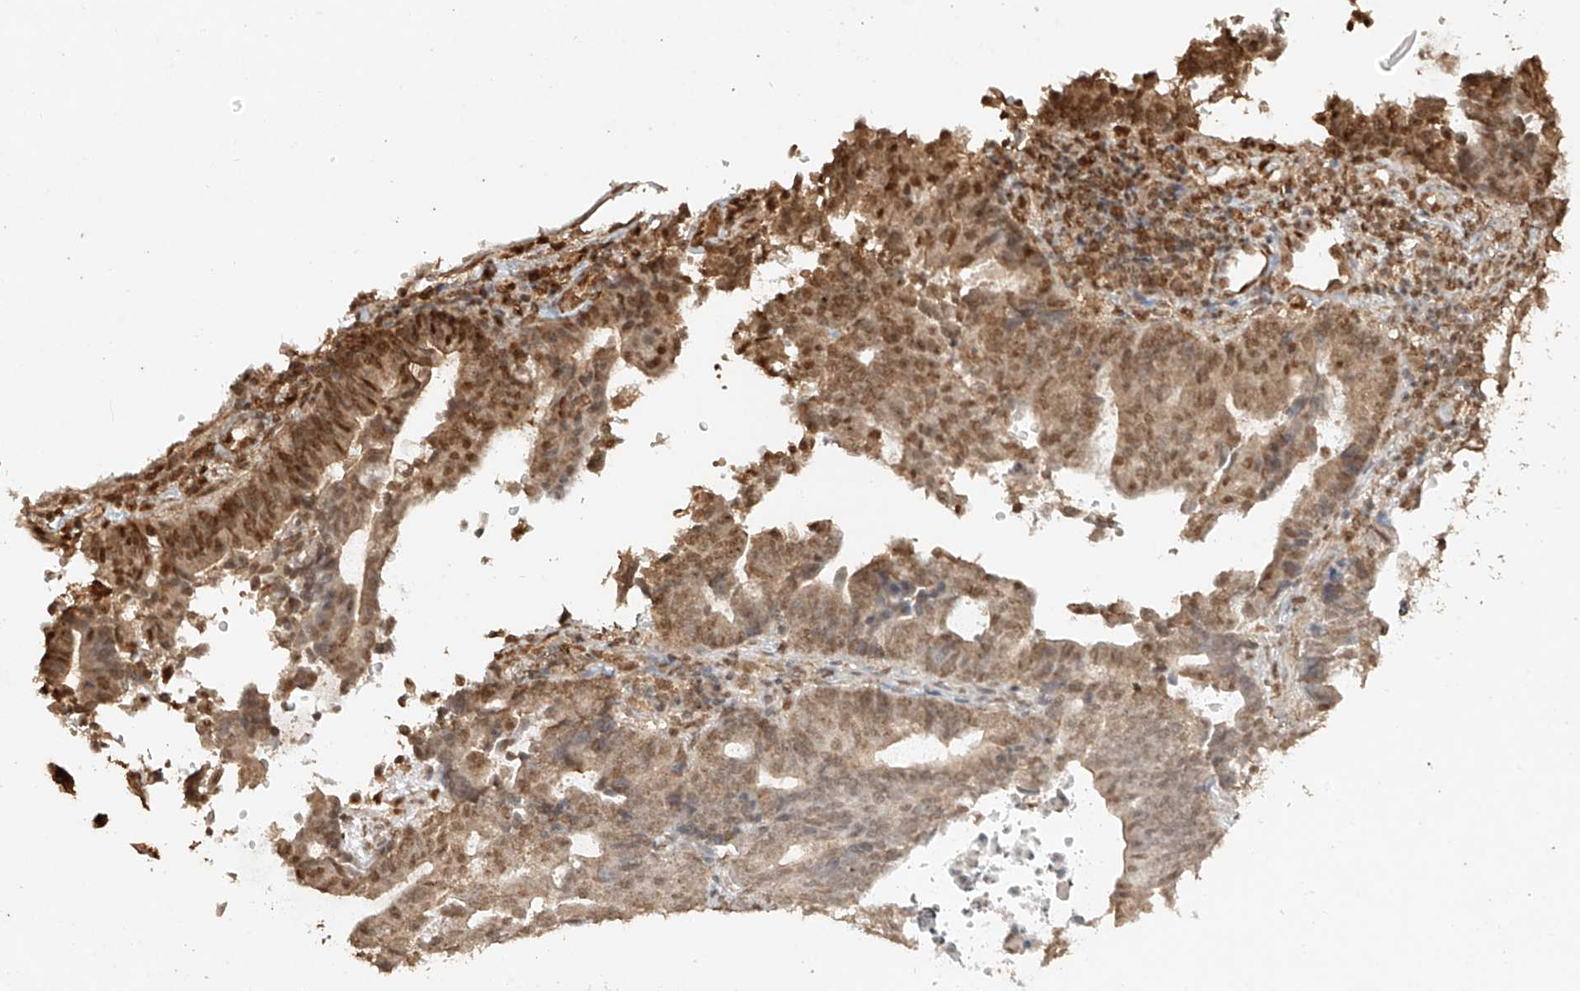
{"staining": {"intensity": "moderate", "quantity": "<25%", "location": "nuclear"}, "tissue": "endometrial cancer", "cell_type": "Tumor cells", "image_type": "cancer", "snomed": [{"axis": "morphology", "description": "Adenocarcinoma, NOS"}, {"axis": "topography", "description": "Uterus"}], "caption": "High-magnification brightfield microscopy of adenocarcinoma (endometrial) stained with DAB (3,3'-diaminobenzidine) (brown) and counterstained with hematoxylin (blue). tumor cells exhibit moderate nuclear staining is seen in about<25% of cells. (IHC, brightfield microscopy, high magnification).", "gene": "TIGAR", "patient": {"sex": "female", "age": 83}}